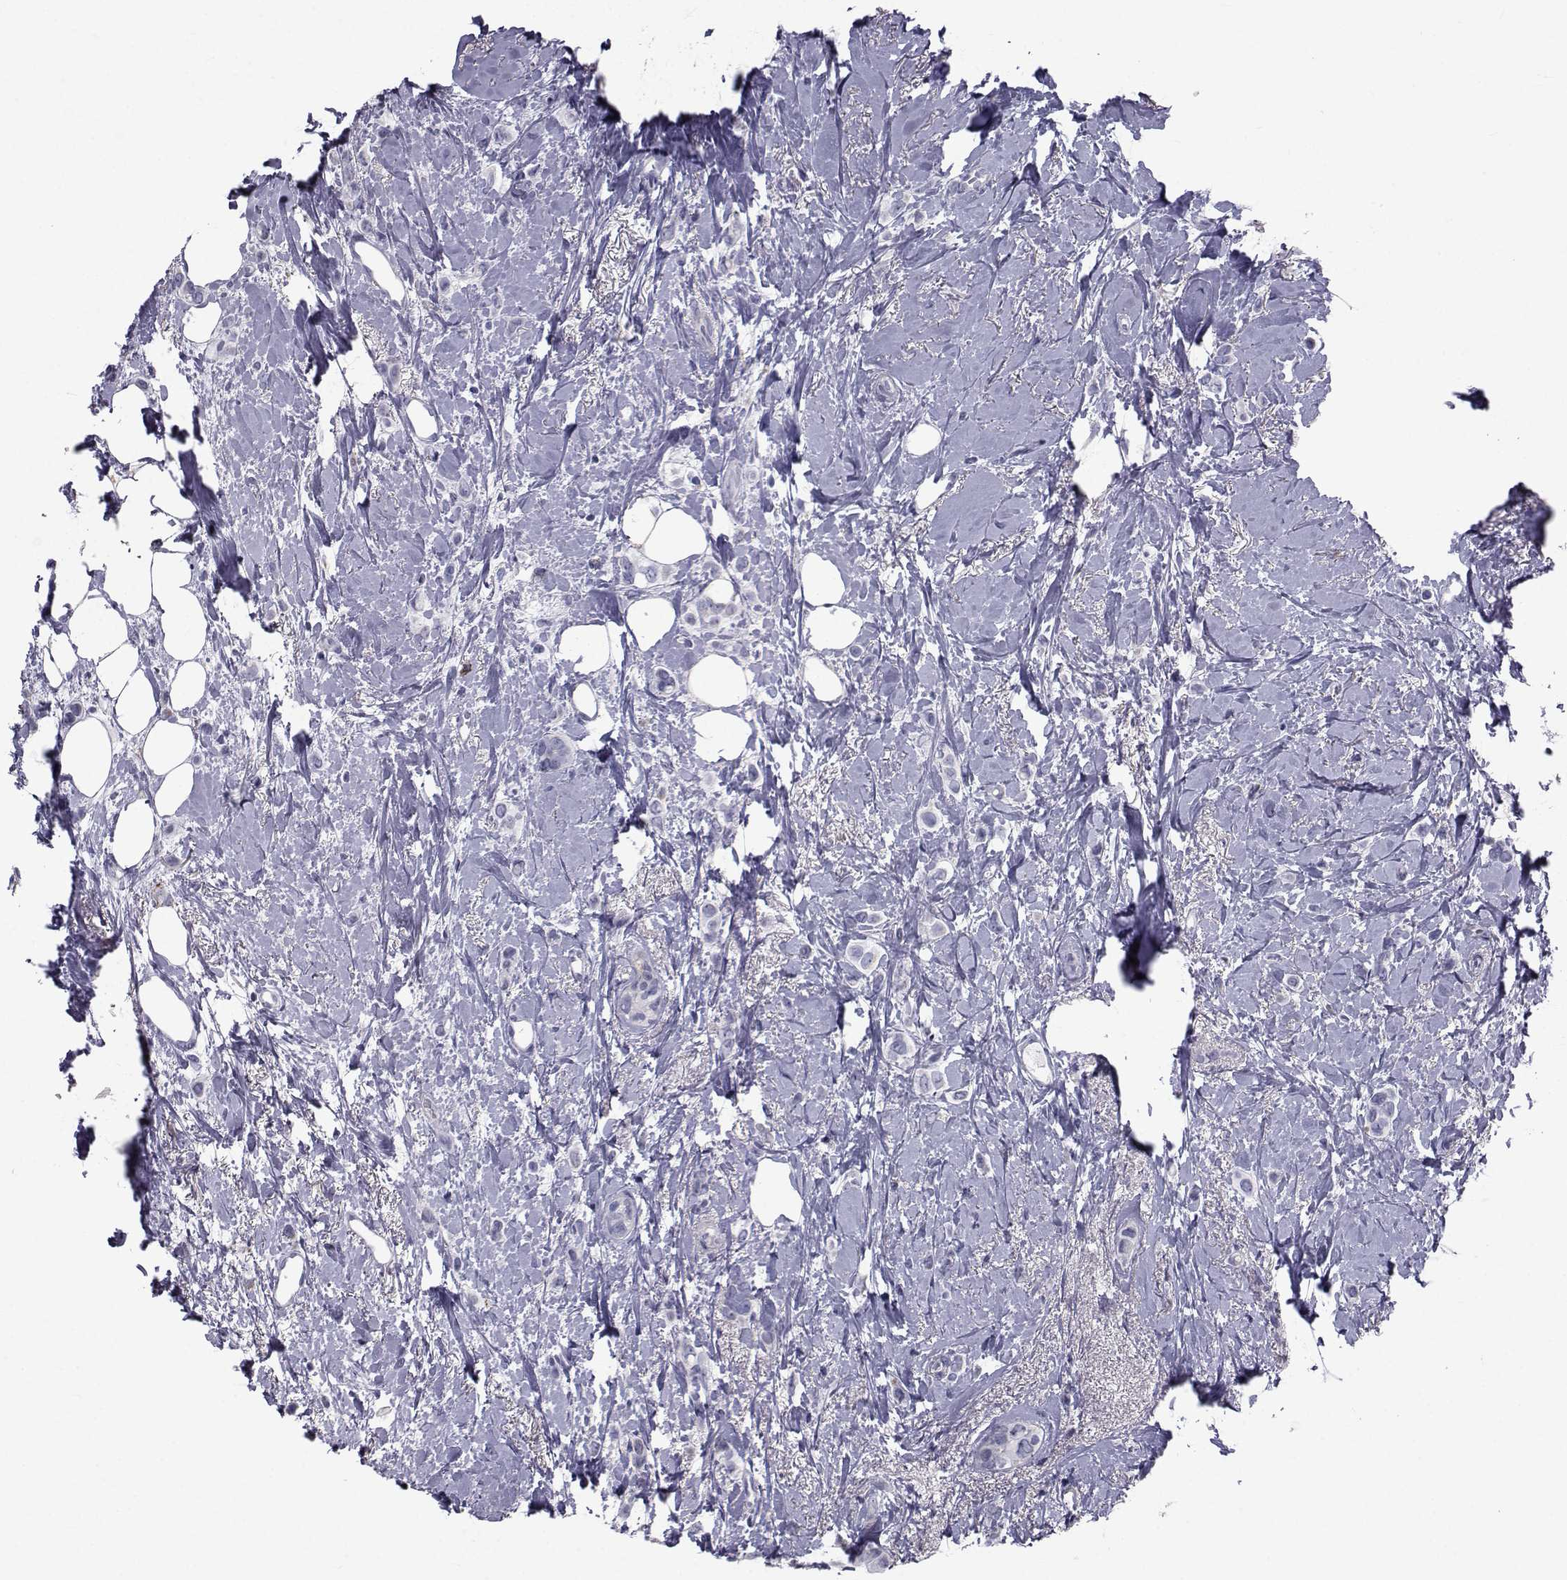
{"staining": {"intensity": "negative", "quantity": "none", "location": "none"}, "tissue": "breast cancer", "cell_type": "Tumor cells", "image_type": "cancer", "snomed": [{"axis": "morphology", "description": "Lobular carcinoma"}, {"axis": "topography", "description": "Breast"}], "caption": "Immunohistochemical staining of breast cancer (lobular carcinoma) shows no significant positivity in tumor cells.", "gene": "FDXR", "patient": {"sex": "female", "age": 66}}